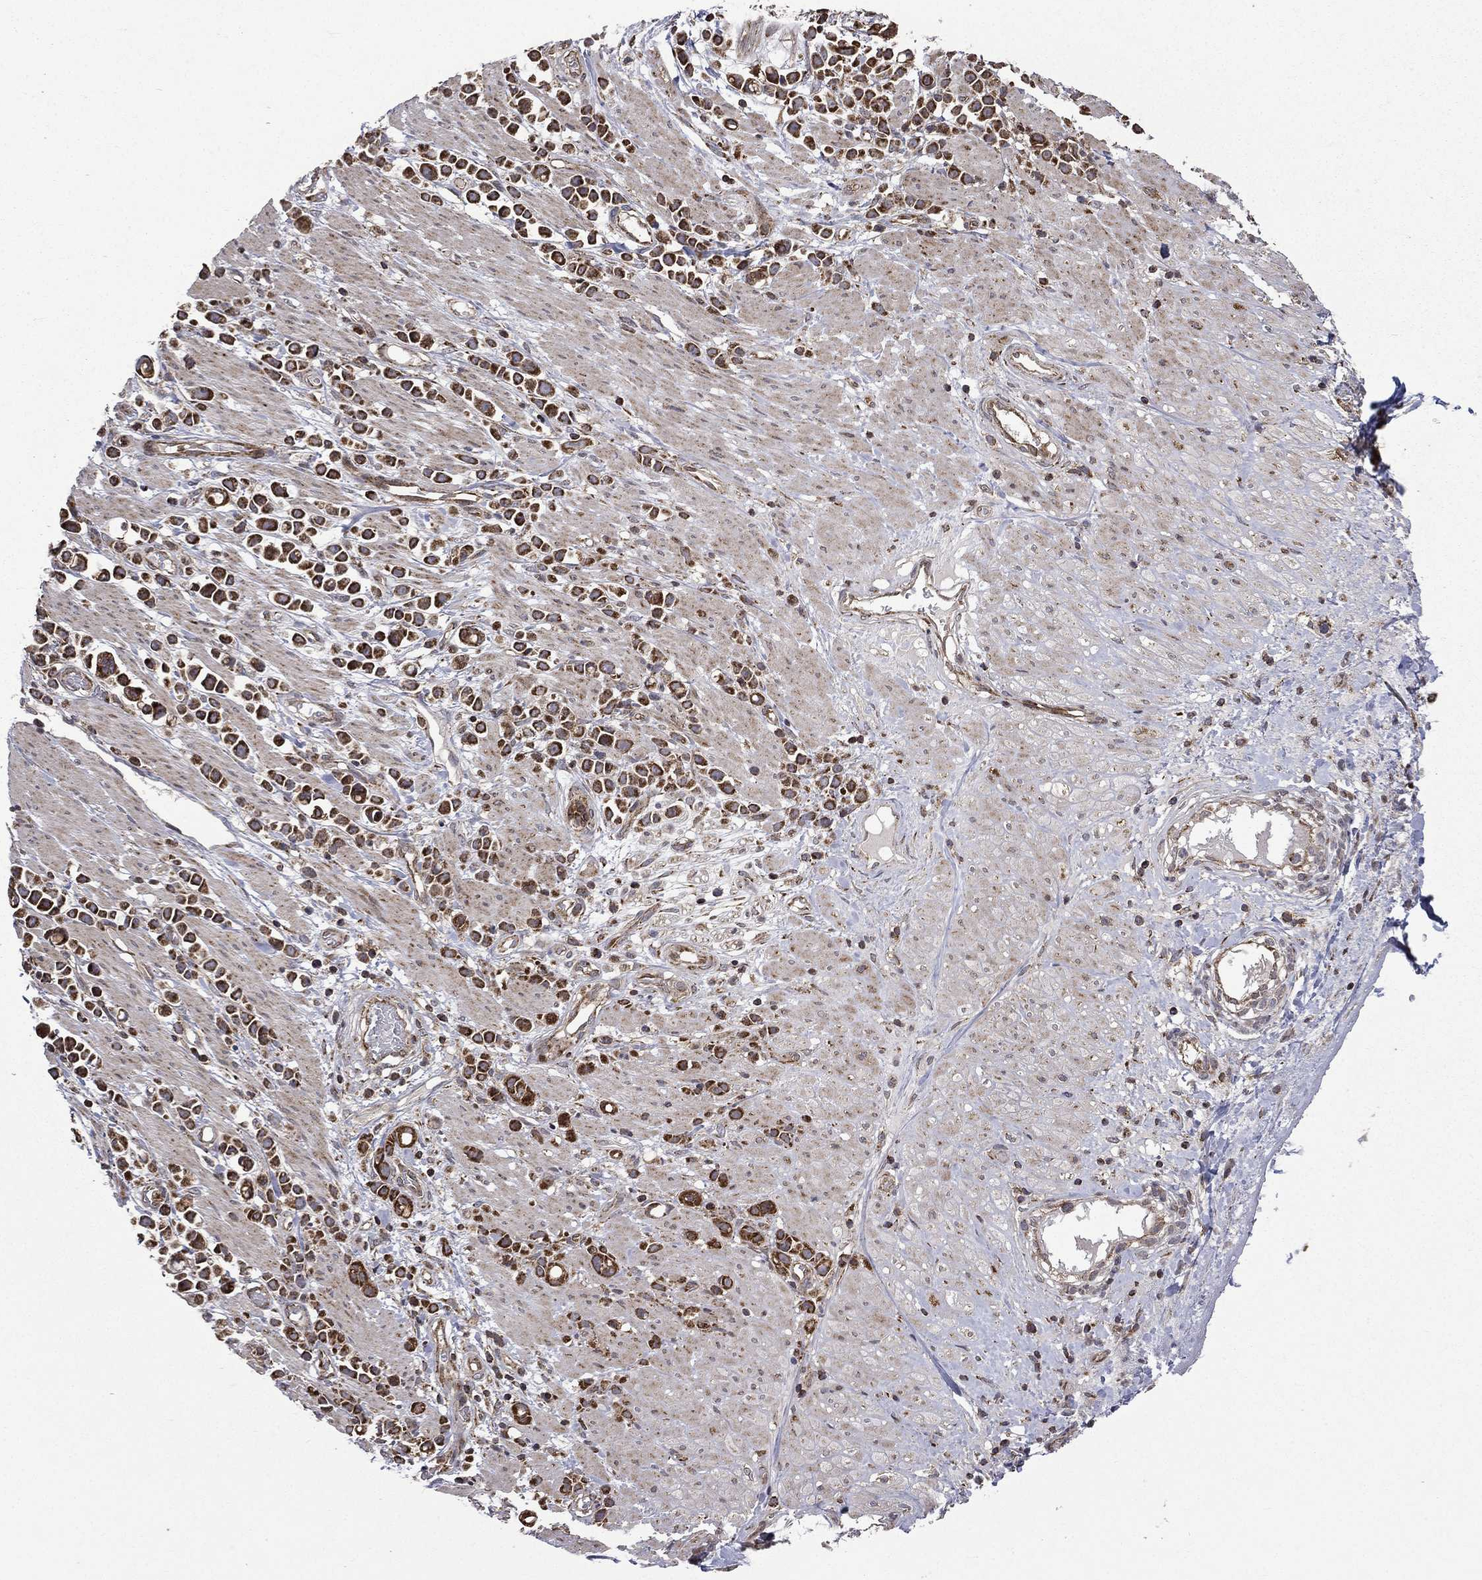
{"staining": {"intensity": "strong", "quantity": ">75%", "location": "cytoplasmic/membranous"}, "tissue": "stomach cancer", "cell_type": "Tumor cells", "image_type": "cancer", "snomed": [{"axis": "morphology", "description": "Adenocarcinoma, NOS"}, {"axis": "topography", "description": "Stomach"}], "caption": "DAB (3,3'-diaminobenzidine) immunohistochemical staining of stomach cancer demonstrates strong cytoplasmic/membranous protein staining in about >75% of tumor cells.", "gene": "GIMAP6", "patient": {"sex": "male", "age": 82}}